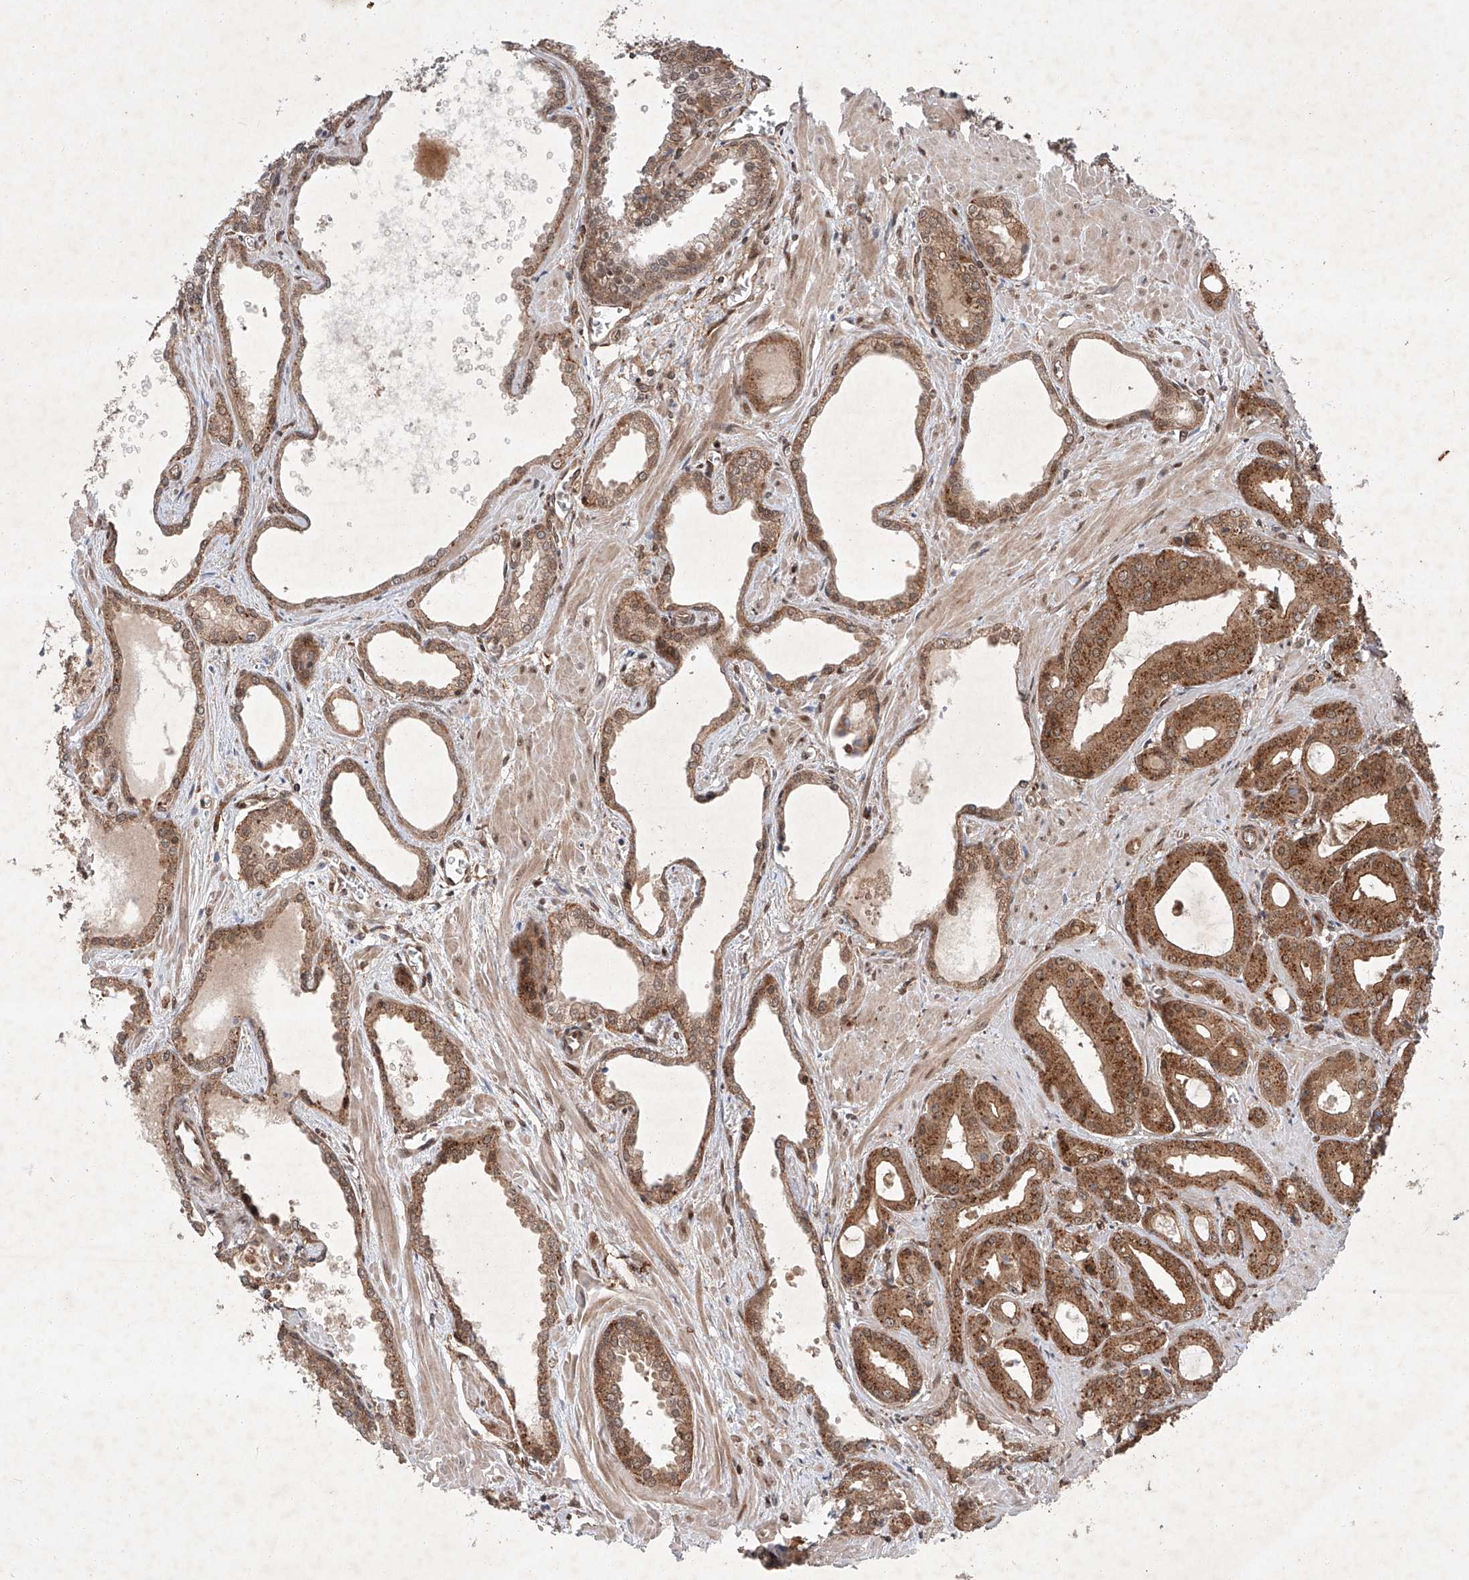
{"staining": {"intensity": "moderate", "quantity": ">75%", "location": "cytoplasmic/membranous"}, "tissue": "prostate cancer", "cell_type": "Tumor cells", "image_type": "cancer", "snomed": [{"axis": "morphology", "description": "Adenocarcinoma, Low grade"}, {"axis": "topography", "description": "Prostate"}], "caption": "Tumor cells display moderate cytoplasmic/membranous staining in about >75% of cells in prostate adenocarcinoma (low-grade). The staining is performed using DAB brown chromogen to label protein expression. The nuclei are counter-stained blue using hematoxylin.", "gene": "ZFP28", "patient": {"sex": "male", "age": 67}}